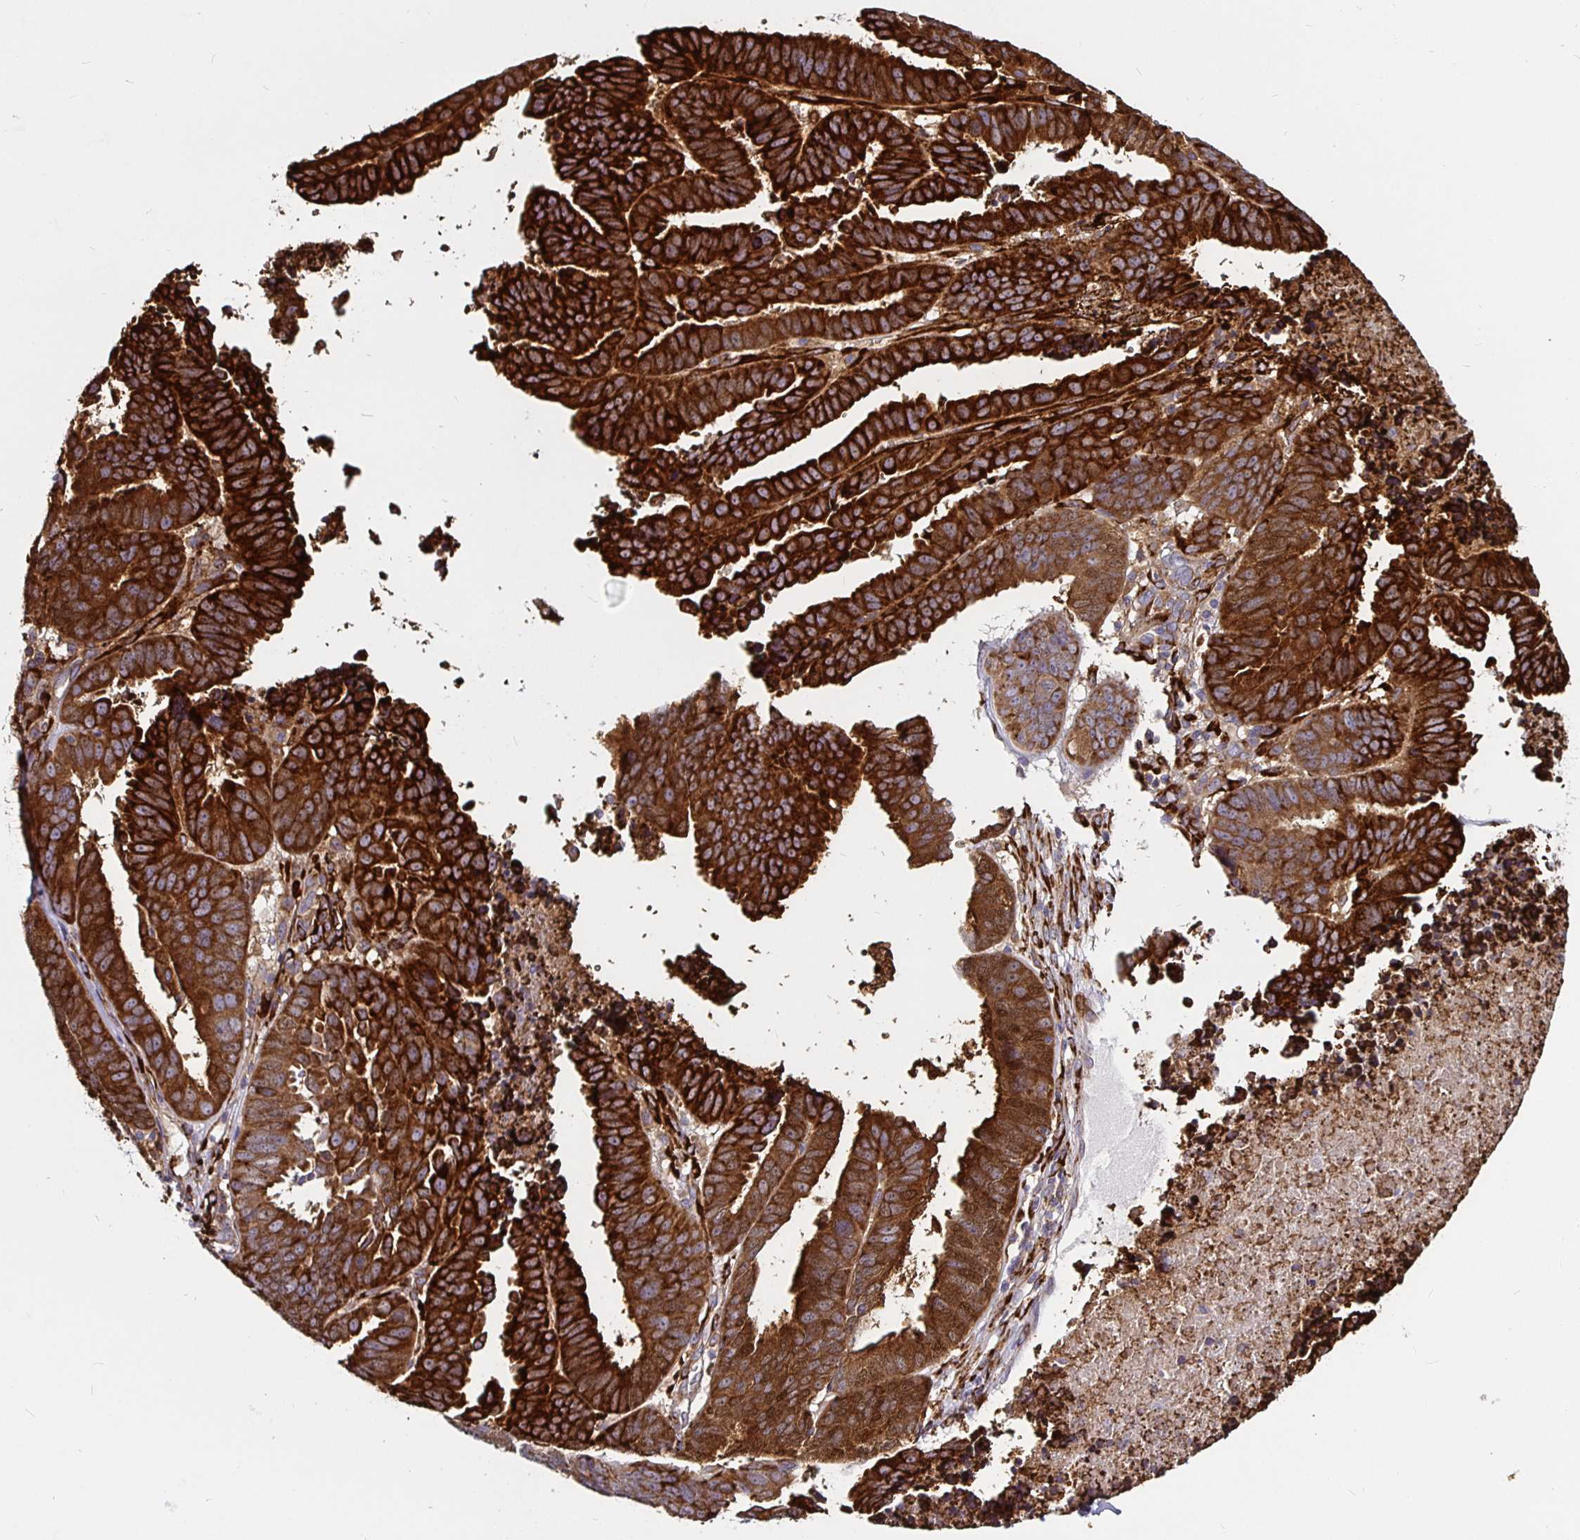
{"staining": {"intensity": "strong", "quantity": ">75%", "location": "cytoplasmic/membranous"}, "tissue": "ovarian cancer", "cell_type": "Tumor cells", "image_type": "cancer", "snomed": [{"axis": "morphology", "description": "Carcinoma, endometroid"}, {"axis": "morphology", "description": "Cystadenocarcinoma, serous, NOS"}, {"axis": "topography", "description": "Ovary"}], "caption": "The histopathology image displays immunohistochemical staining of serous cystadenocarcinoma (ovarian). There is strong cytoplasmic/membranous positivity is seen in approximately >75% of tumor cells.", "gene": "P4HA2", "patient": {"sex": "female", "age": 45}}